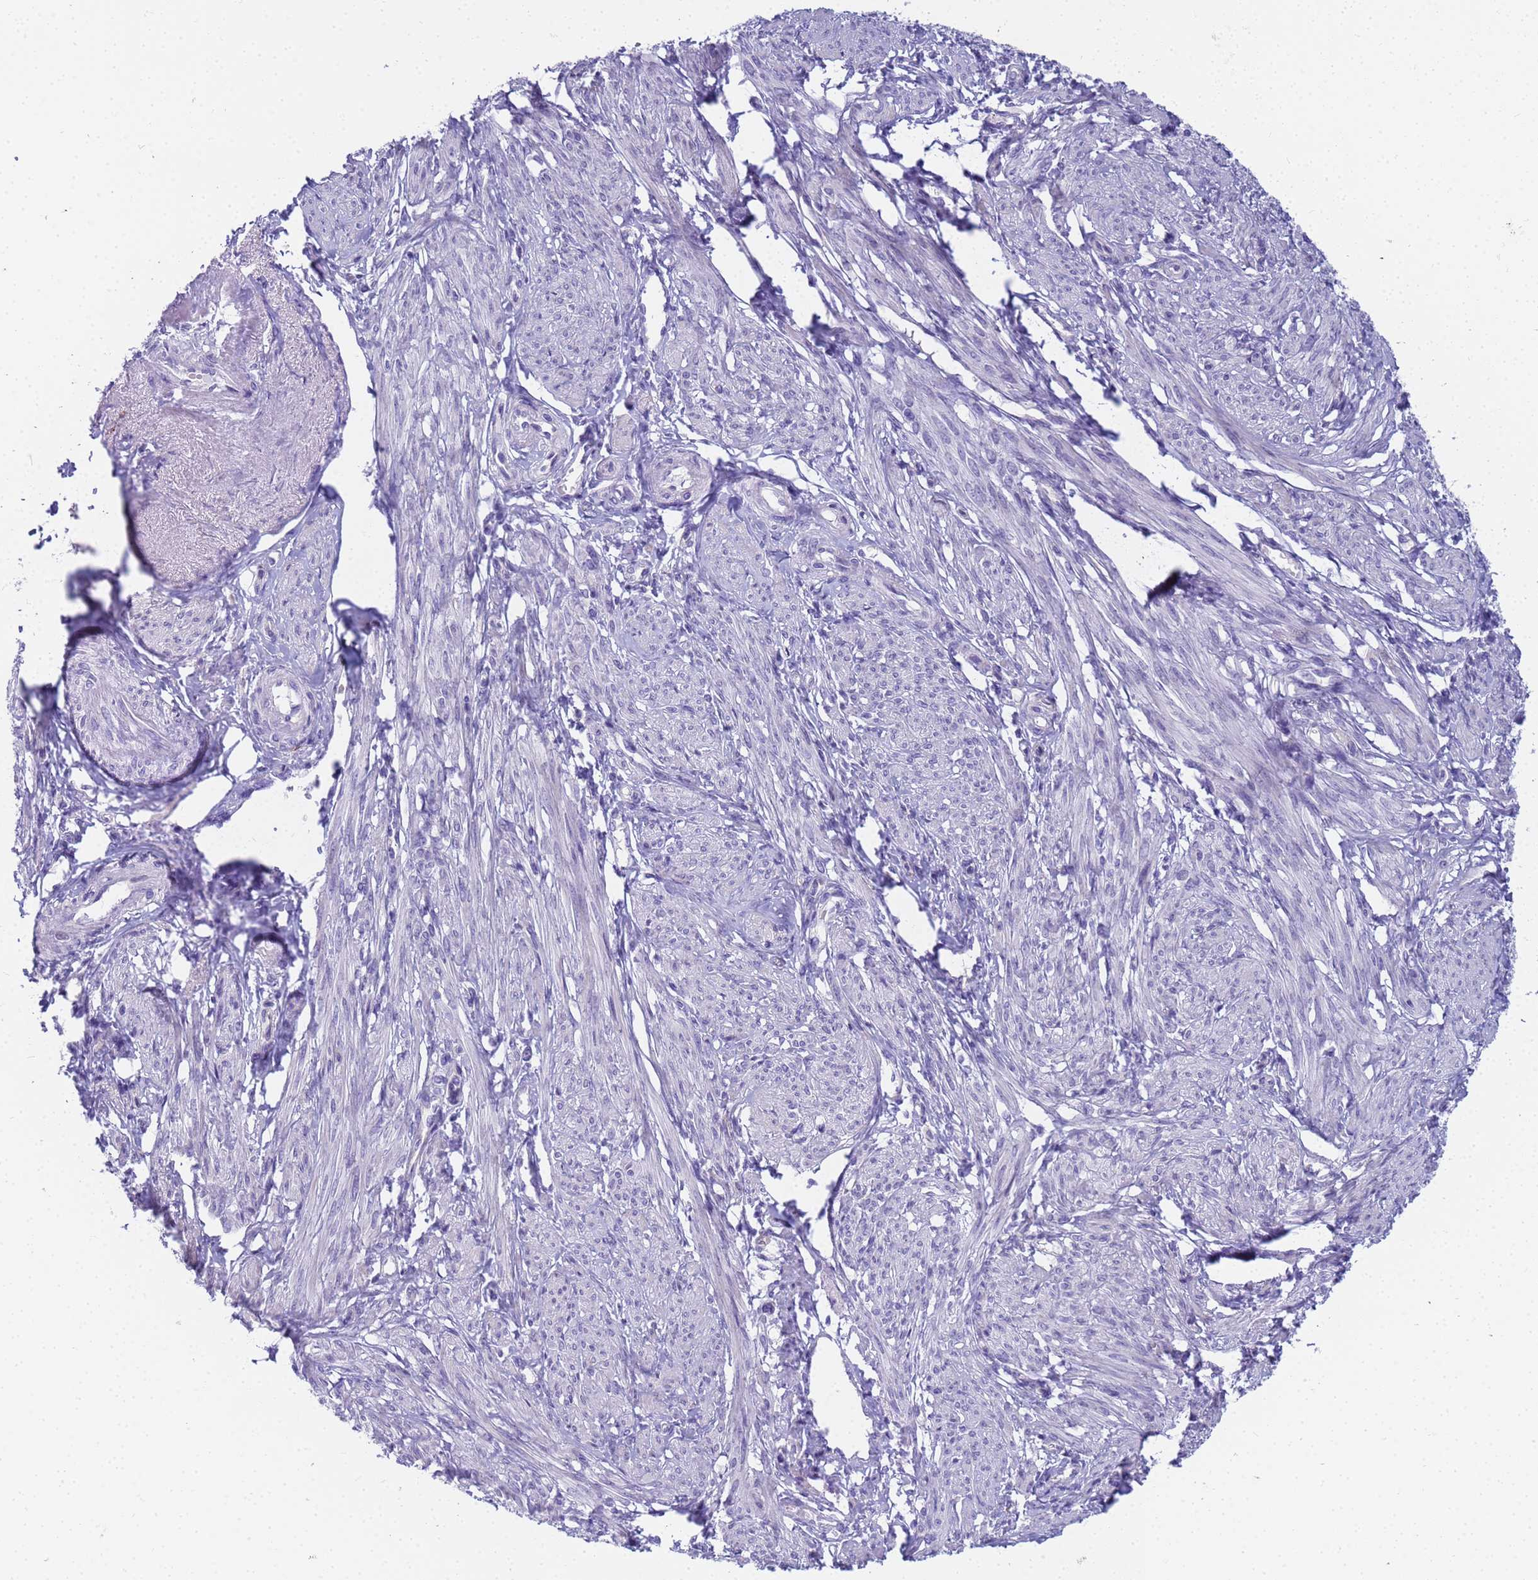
{"staining": {"intensity": "negative", "quantity": "none", "location": "none"}, "tissue": "smooth muscle", "cell_type": "Smooth muscle cells", "image_type": "normal", "snomed": [{"axis": "morphology", "description": "Normal tissue, NOS"}, {"axis": "topography", "description": "Smooth muscle"}], "caption": "This is an immunohistochemistry histopathology image of benign human smooth muscle. There is no expression in smooth muscle cells.", "gene": "RNASE2", "patient": {"sex": "female", "age": 39}}